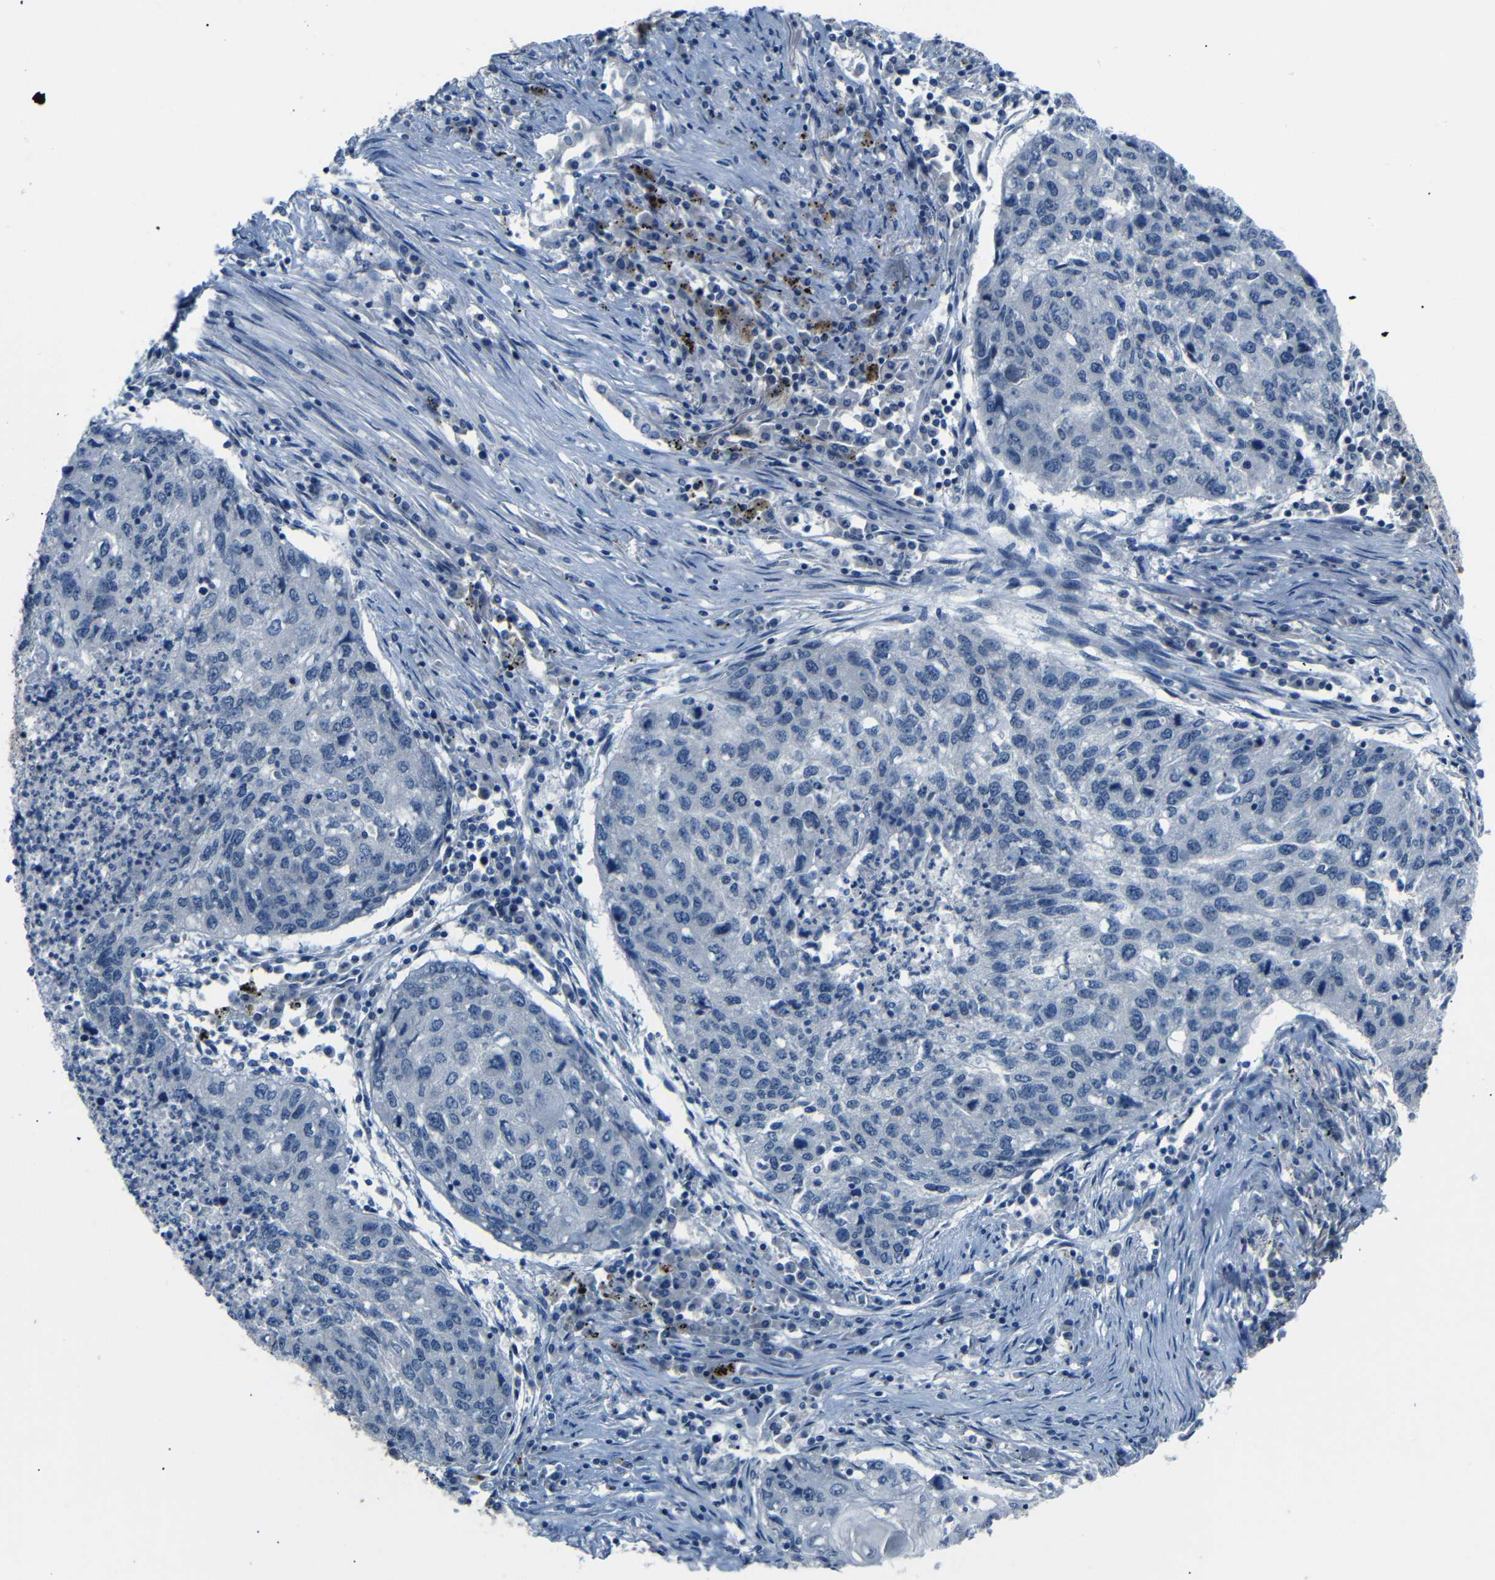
{"staining": {"intensity": "negative", "quantity": "none", "location": "none"}, "tissue": "lung cancer", "cell_type": "Tumor cells", "image_type": "cancer", "snomed": [{"axis": "morphology", "description": "Squamous cell carcinoma, NOS"}, {"axis": "topography", "description": "Lung"}], "caption": "A high-resolution micrograph shows IHC staining of lung squamous cell carcinoma, which displays no significant staining in tumor cells.", "gene": "ANK3", "patient": {"sex": "female", "age": 63}}